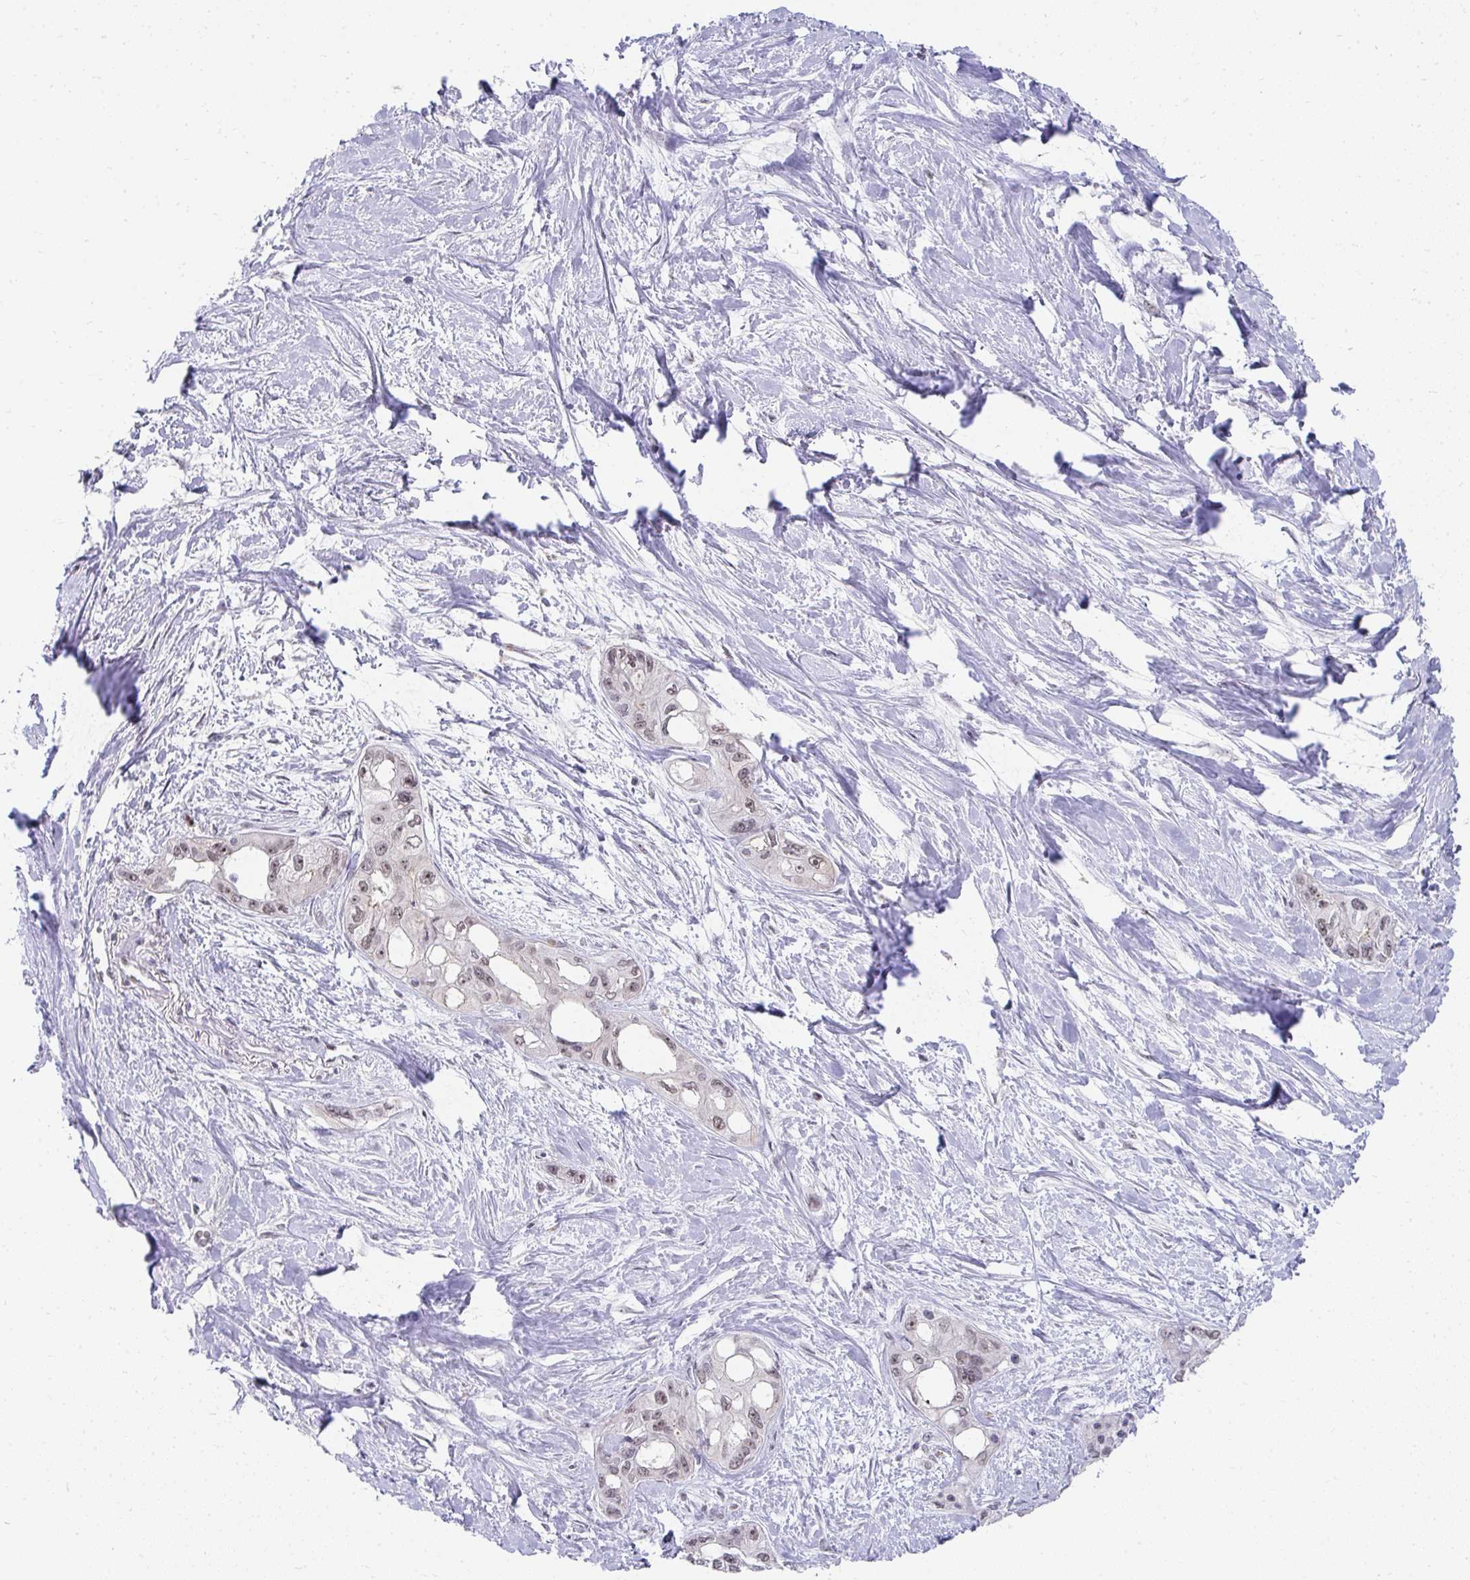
{"staining": {"intensity": "weak", "quantity": "<25%", "location": "nuclear"}, "tissue": "pancreatic cancer", "cell_type": "Tumor cells", "image_type": "cancer", "snomed": [{"axis": "morphology", "description": "Adenocarcinoma, NOS"}, {"axis": "topography", "description": "Pancreas"}], "caption": "The immunohistochemistry photomicrograph has no significant staining in tumor cells of pancreatic cancer (adenocarcinoma) tissue.", "gene": "HIRA", "patient": {"sex": "female", "age": 50}}